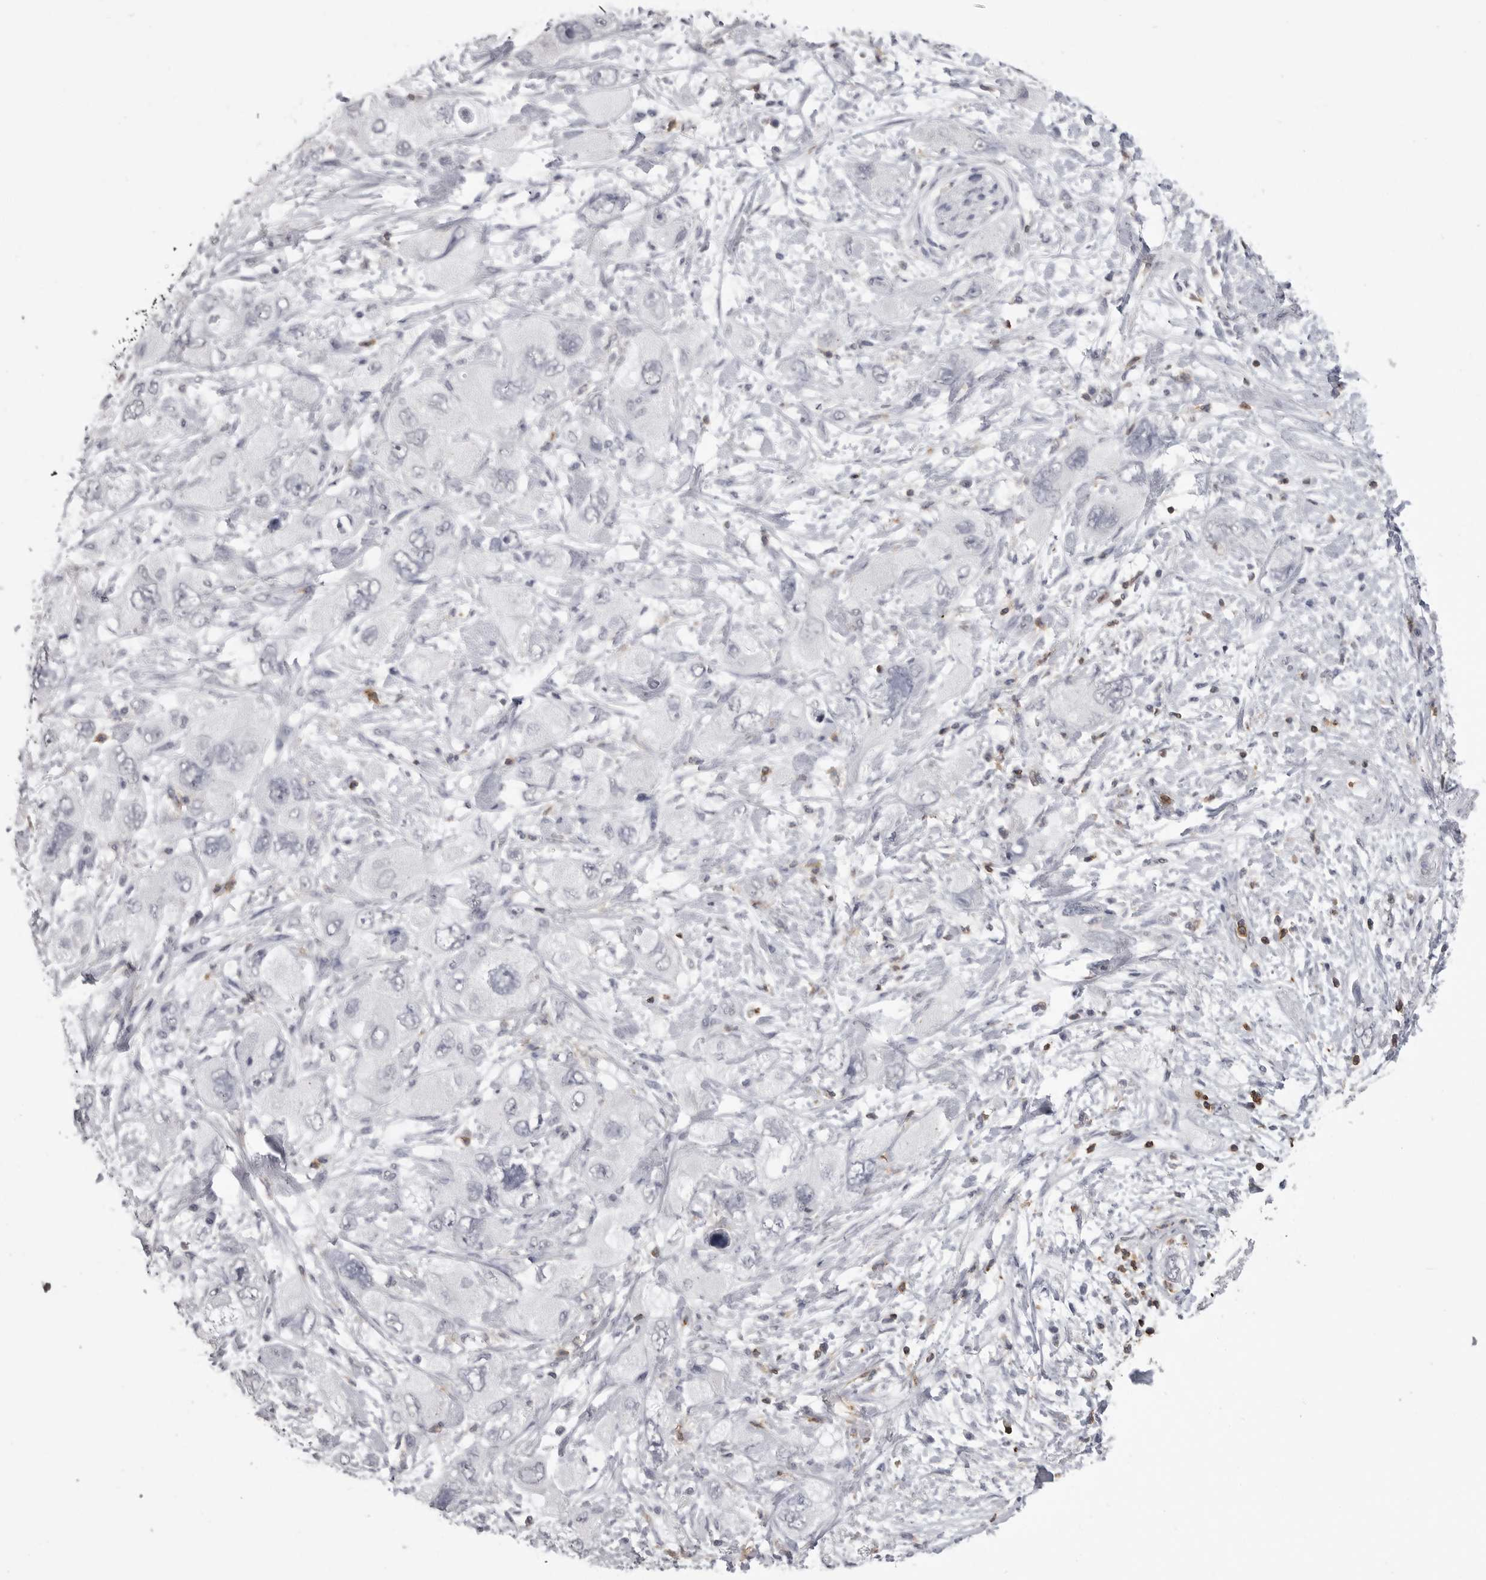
{"staining": {"intensity": "negative", "quantity": "none", "location": "none"}, "tissue": "pancreatic cancer", "cell_type": "Tumor cells", "image_type": "cancer", "snomed": [{"axis": "morphology", "description": "Adenocarcinoma, NOS"}, {"axis": "topography", "description": "Pancreas"}], "caption": "Pancreatic cancer was stained to show a protein in brown. There is no significant staining in tumor cells.", "gene": "ITGAL", "patient": {"sex": "female", "age": 73}}